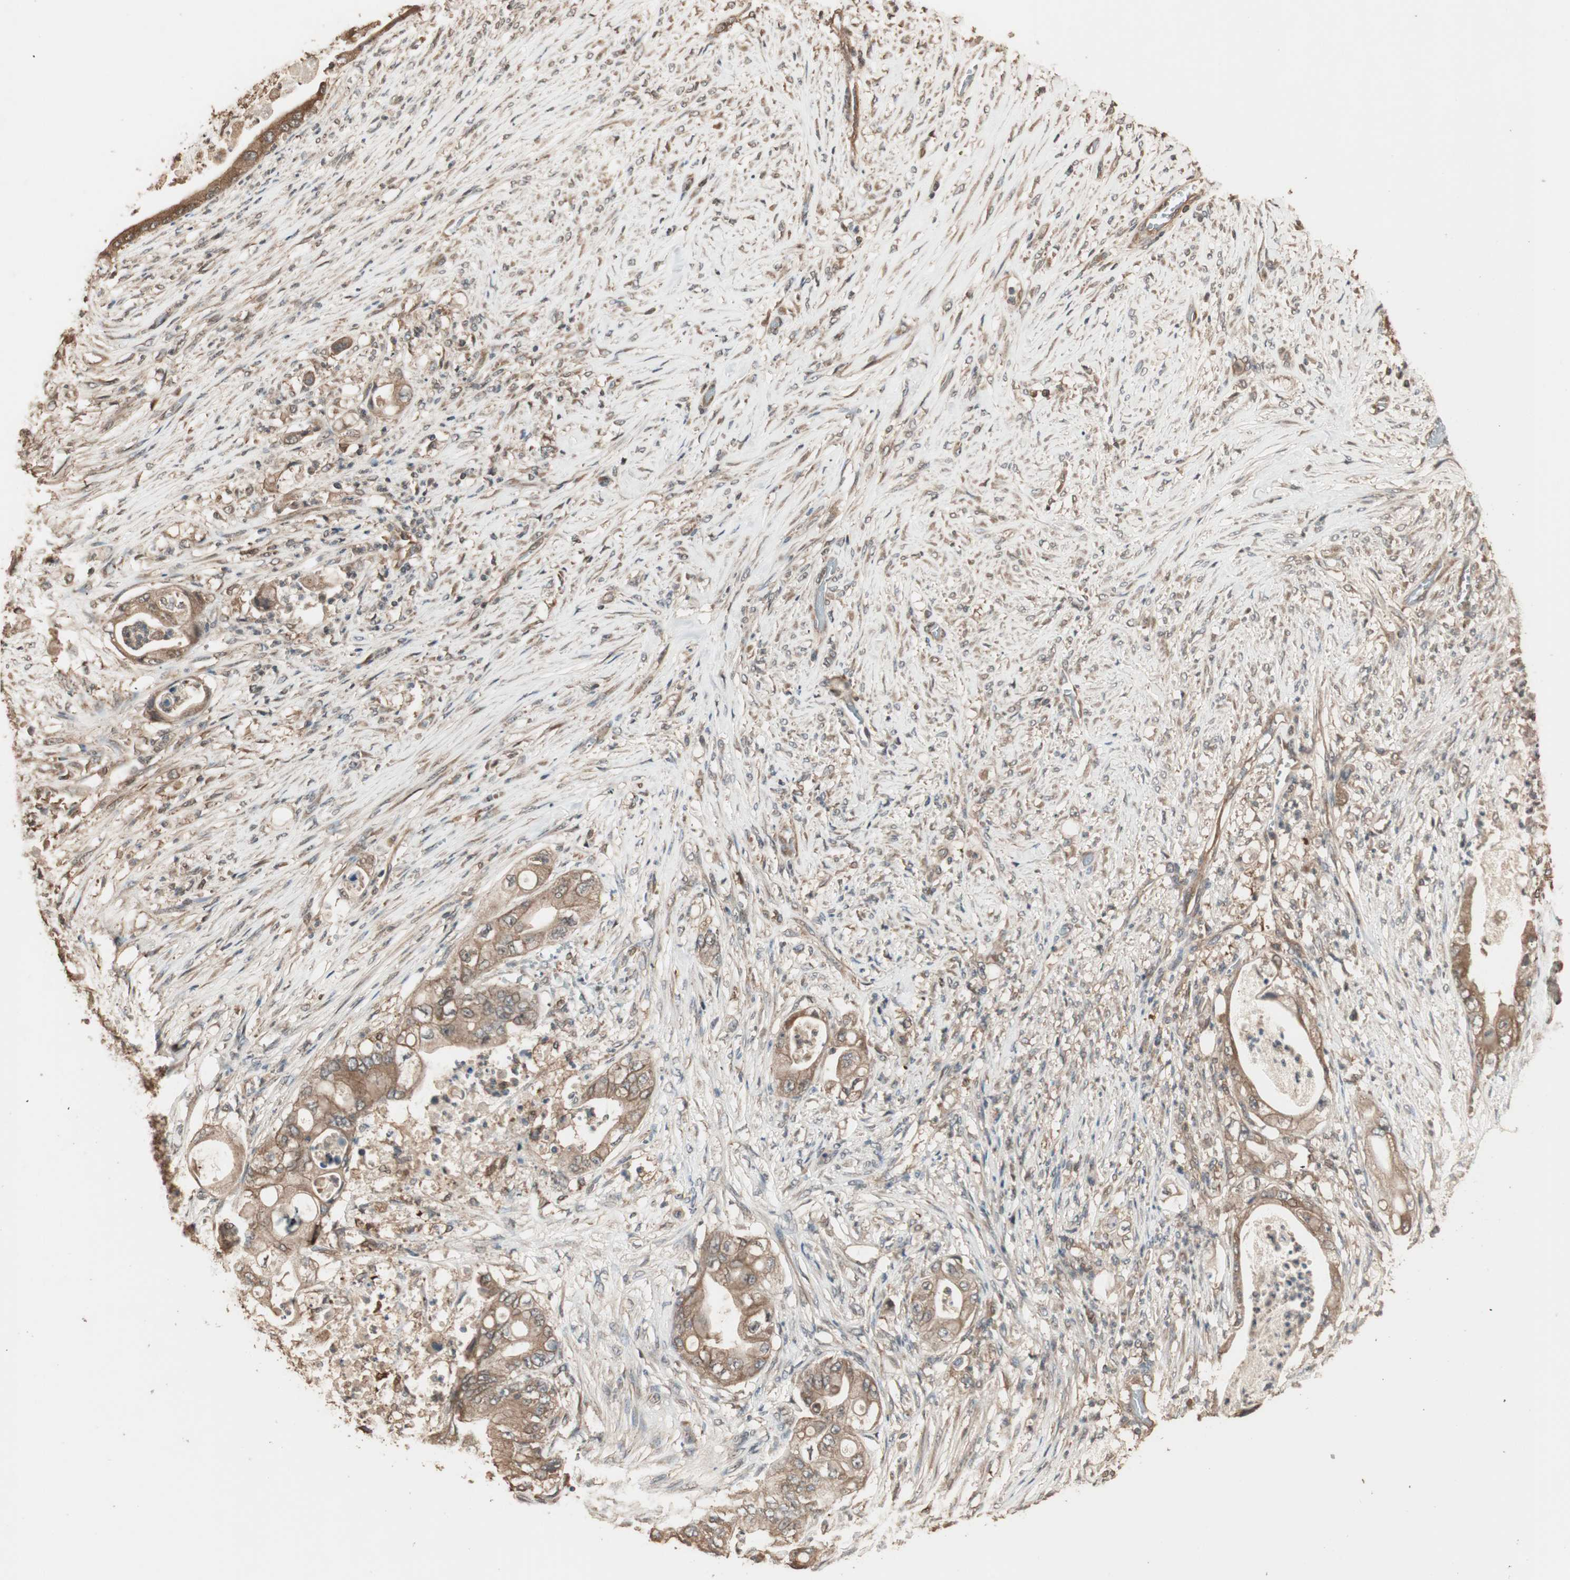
{"staining": {"intensity": "strong", "quantity": ">75%", "location": "cytoplasmic/membranous"}, "tissue": "stomach cancer", "cell_type": "Tumor cells", "image_type": "cancer", "snomed": [{"axis": "morphology", "description": "Adenocarcinoma, NOS"}, {"axis": "topography", "description": "Stomach"}], "caption": "A photomicrograph of human stomach cancer stained for a protein reveals strong cytoplasmic/membranous brown staining in tumor cells. Ihc stains the protein of interest in brown and the nuclei are stained blue.", "gene": "USP20", "patient": {"sex": "female", "age": 73}}